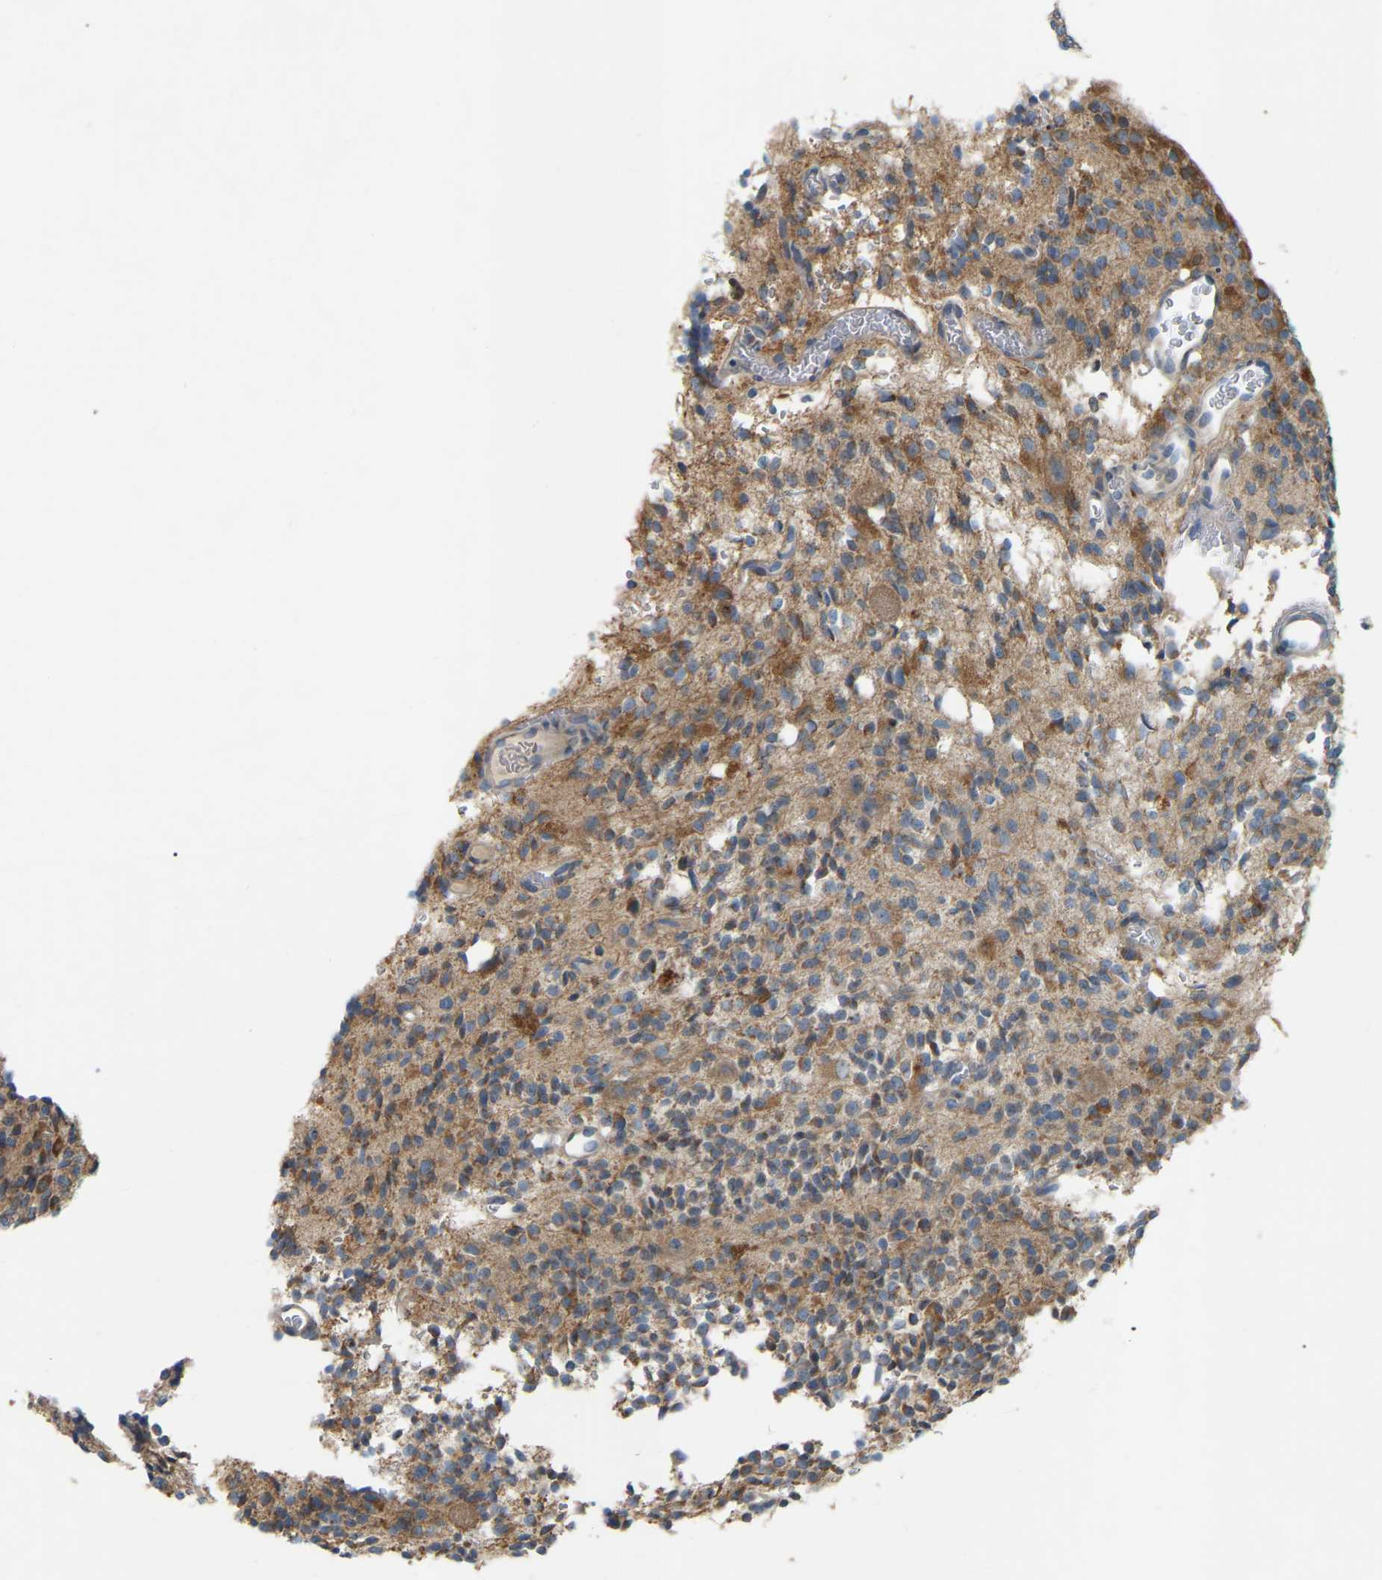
{"staining": {"intensity": "moderate", "quantity": ">75%", "location": "cytoplasmic/membranous"}, "tissue": "glioma", "cell_type": "Tumor cells", "image_type": "cancer", "snomed": [{"axis": "morphology", "description": "Glioma, malignant, High grade"}, {"axis": "topography", "description": "Brain"}], "caption": "Immunohistochemistry (IHC) image of human glioma stained for a protein (brown), which exhibits medium levels of moderate cytoplasmic/membranous staining in approximately >75% of tumor cells.", "gene": "PARL", "patient": {"sex": "male", "age": 34}}